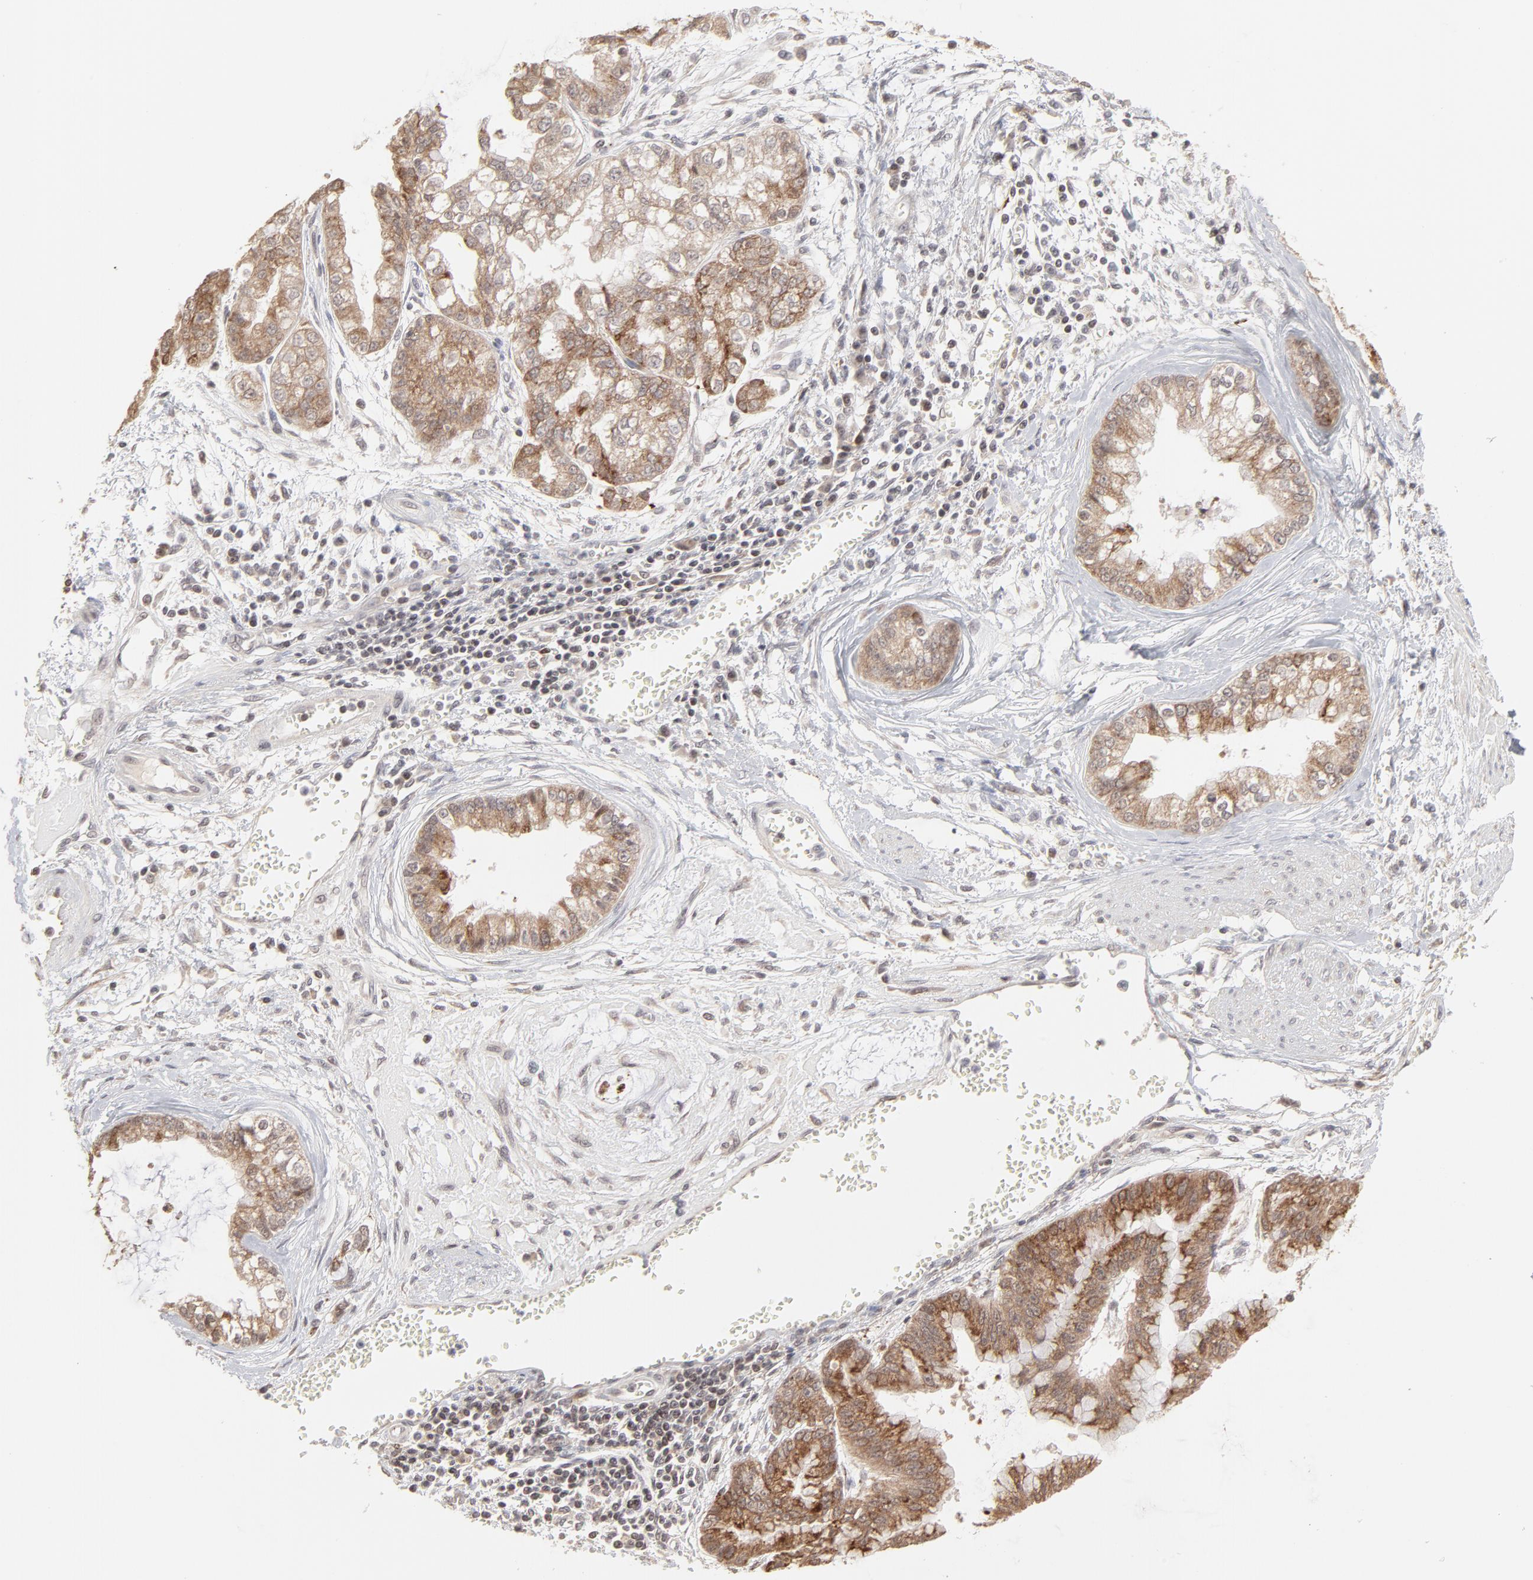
{"staining": {"intensity": "weak", "quantity": ">75%", "location": "cytoplasmic/membranous"}, "tissue": "liver cancer", "cell_type": "Tumor cells", "image_type": "cancer", "snomed": [{"axis": "morphology", "description": "Cholangiocarcinoma"}, {"axis": "topography", "description": "Liver"}], "caption": "Immunohistochemical staining of liver cancer (cholangiocarcinoma) displays low levels of weak cytoplasmic/membranous positivity in about >75% of tumor cells. (DAB = brown stain, brightfield microscopy at high magnification).", "gene": "ARIH1", "patient": {"sex": "female", "age": 79}}